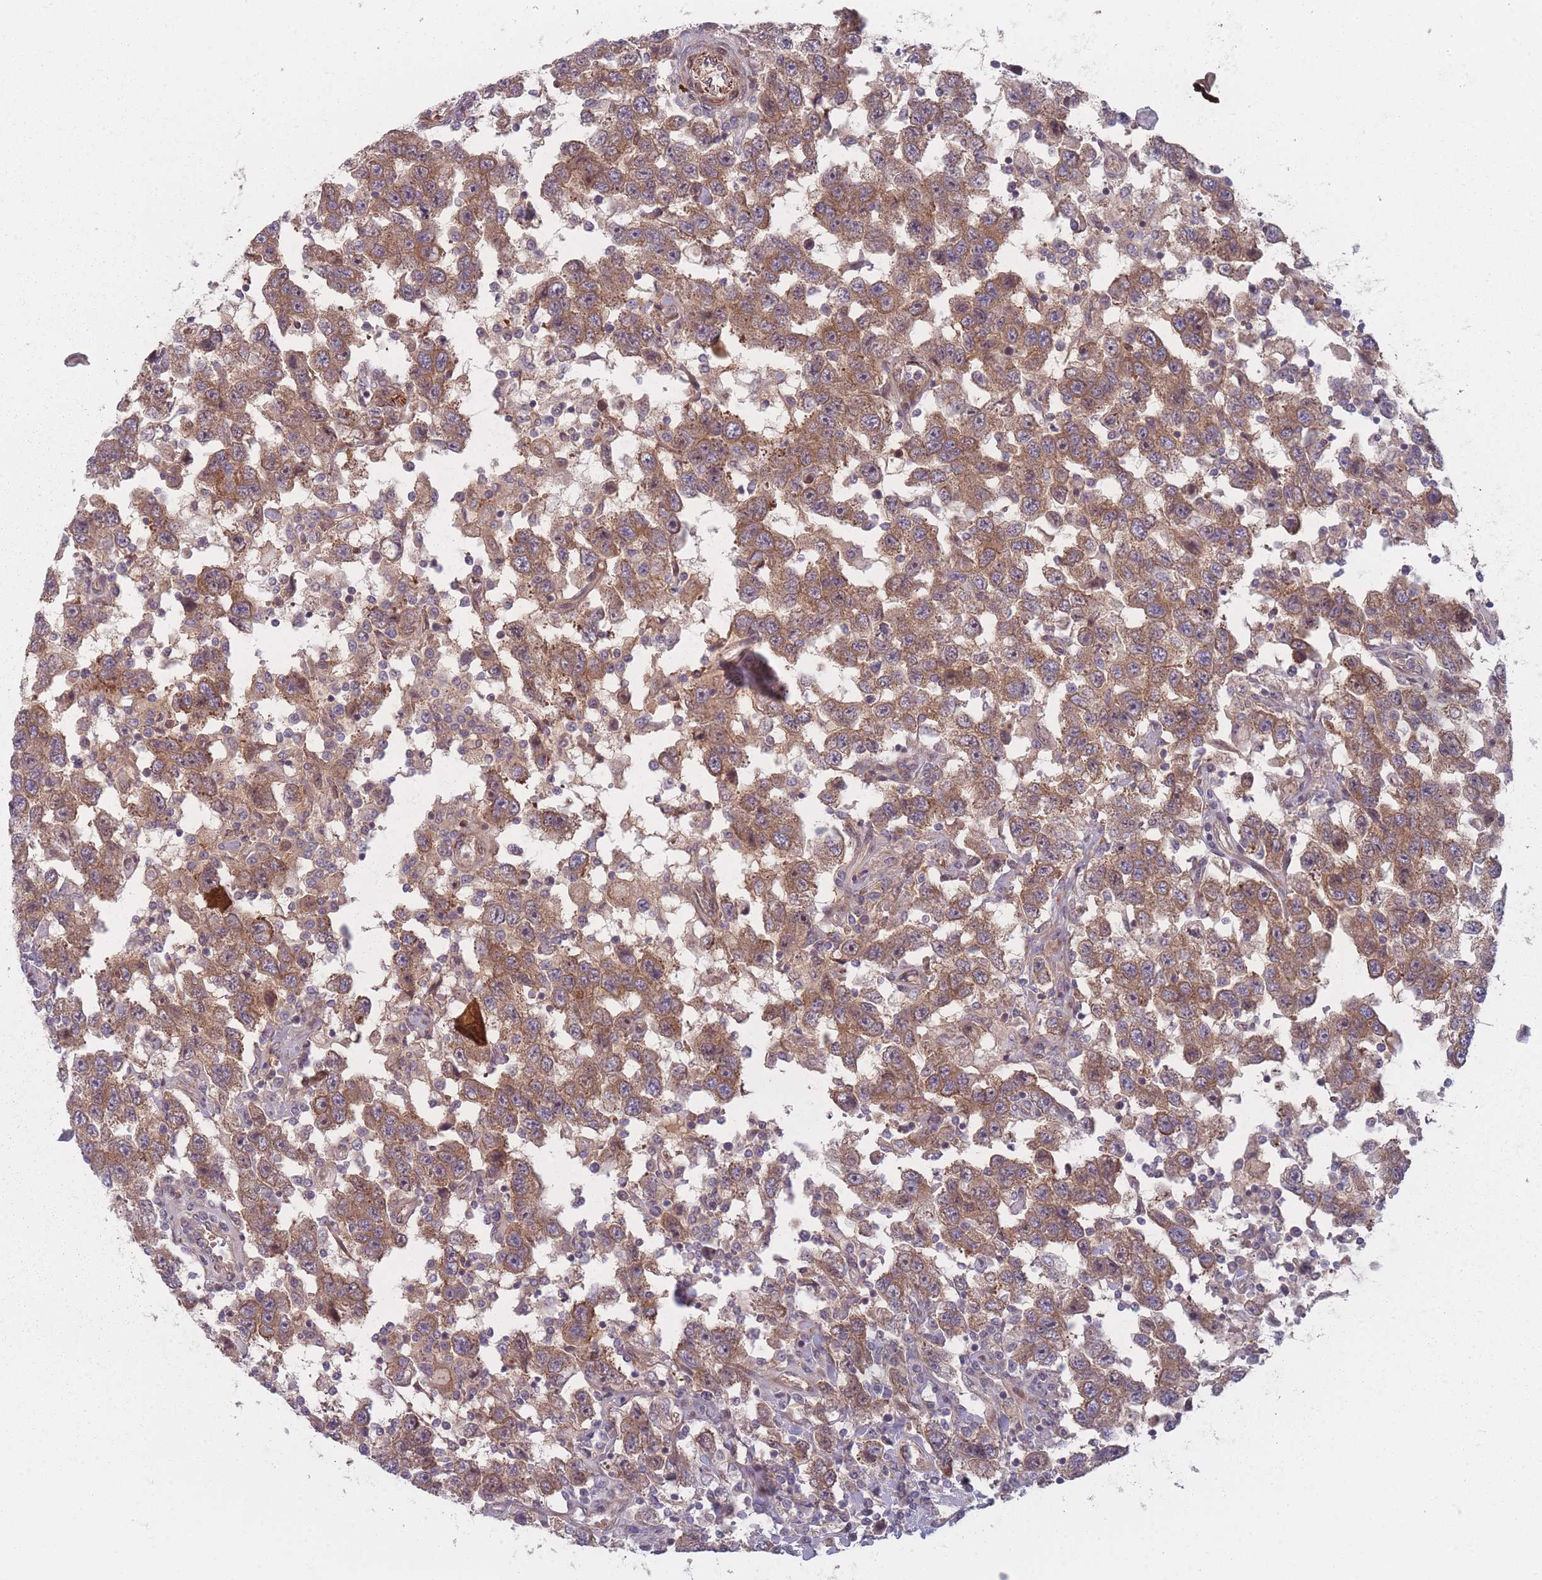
{"staining": {"intensity": "moderate", "quantity": ">75%", "location": "cytoplasmic/membranous"}, "tissue": "testis cancer", "cell_type": "Tumor cells", "image_type": "cancer", "snomed": [{"axis": "morphology", "description": "Seminoma, NOS"}, {"axis": "topography", "description": "Testis"}], "caption": "The histopathology image displays immunohistochemical staining of testis cancer (seminoma). There is moderate cytoplasmic/membranous expression is seen in approximately >75% of tumor cells.", "gene": "EEF1AKMT2", "patient": {"sex": "male", "age": 41}}